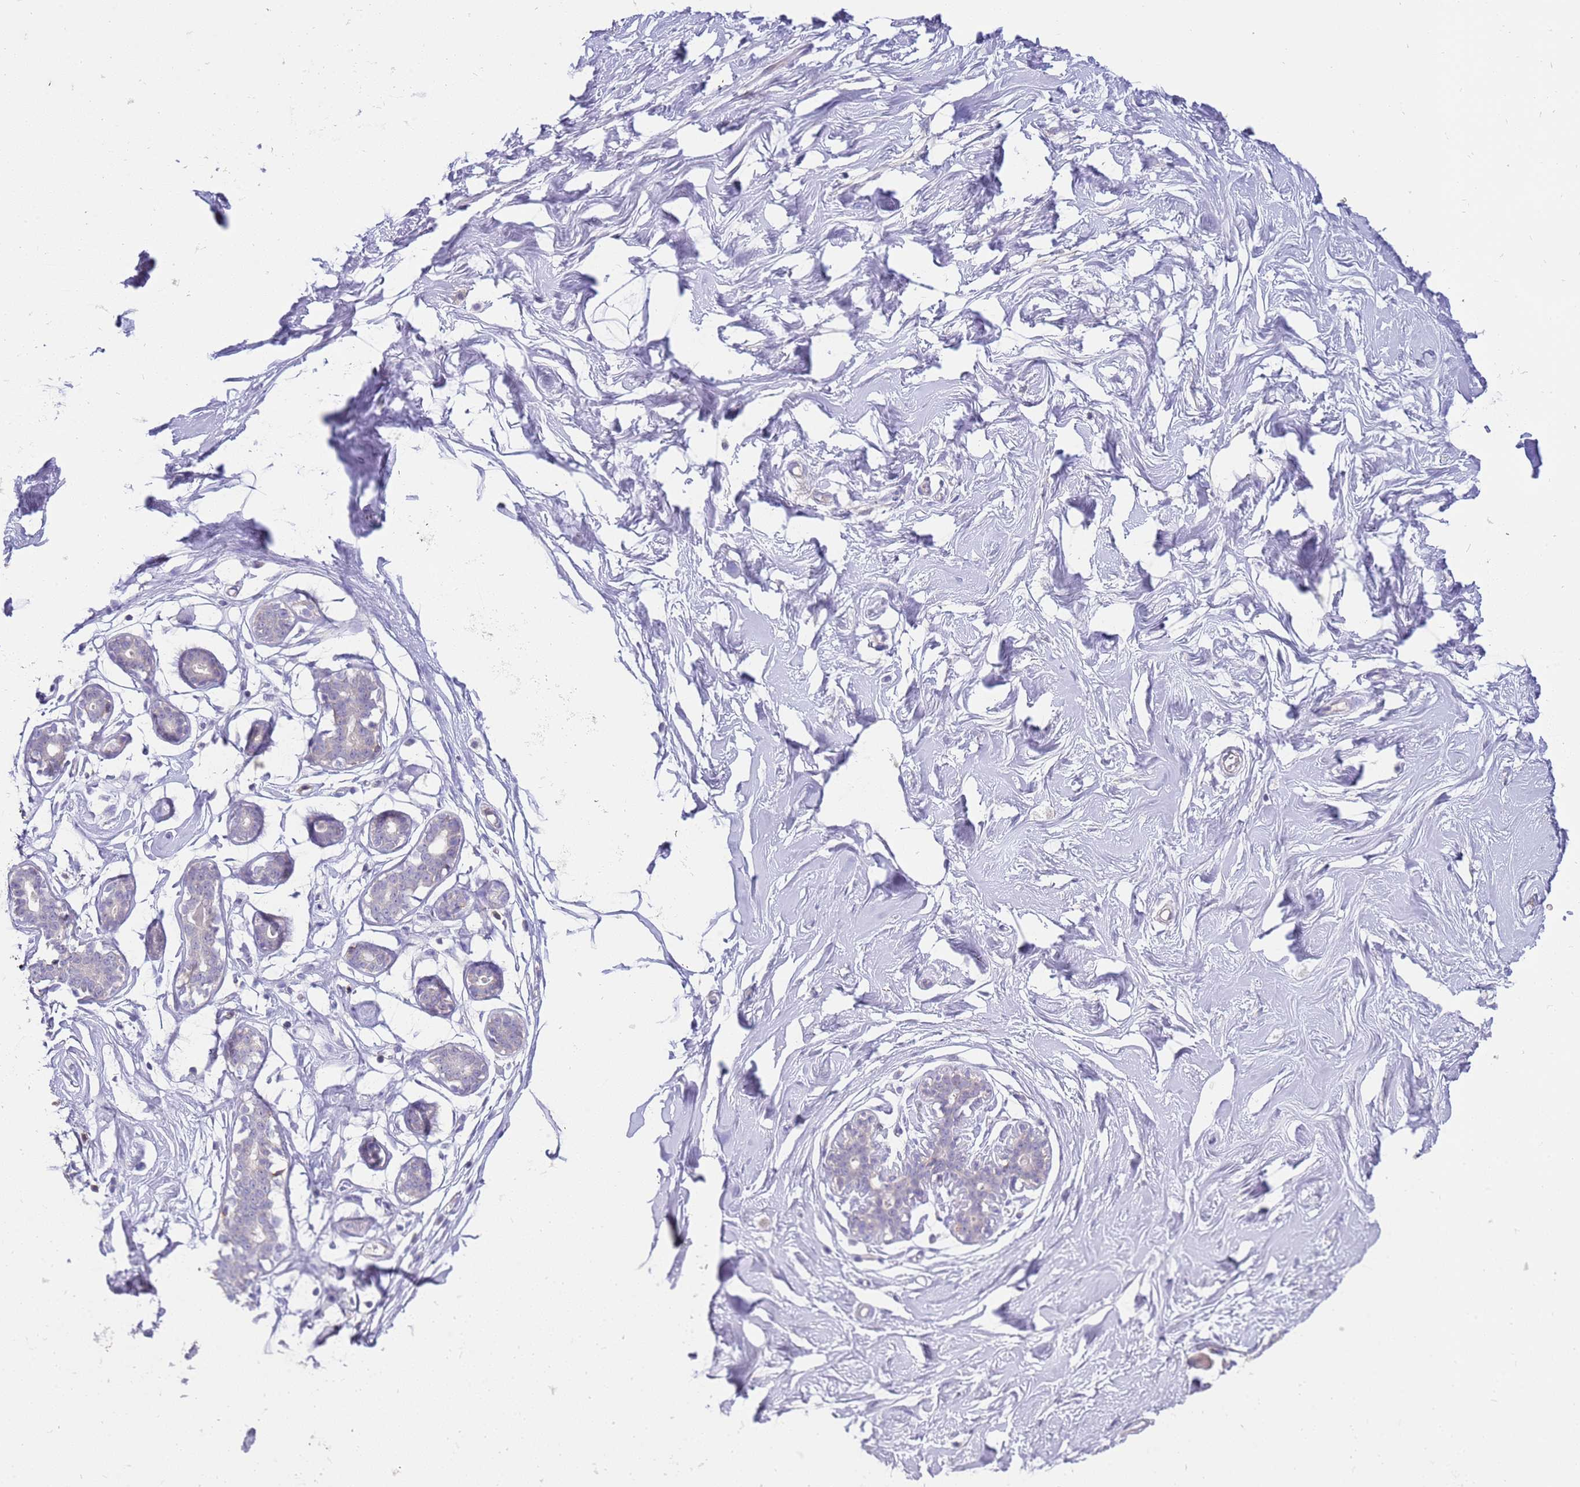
{"staining": {"intensity": "negative", "quantity": "none", "location": "none"}, "tissue": "breast", "cell_type": "Adipocytes", "image_type": "normal", "snomed": [{"axis": "morphology", "description": "Normal tissue, NOS"}, {"axis": "morphology", "description": "Adenoma, NOS"}, {"axis": "topography", "description": "Breast"}], "caption": "Human breast stained for a protein using immunohistochemistry demonstrates no positivity in adipocytes.", "gene": "STK25", "patient": {"sex": "female", "age": 23}}